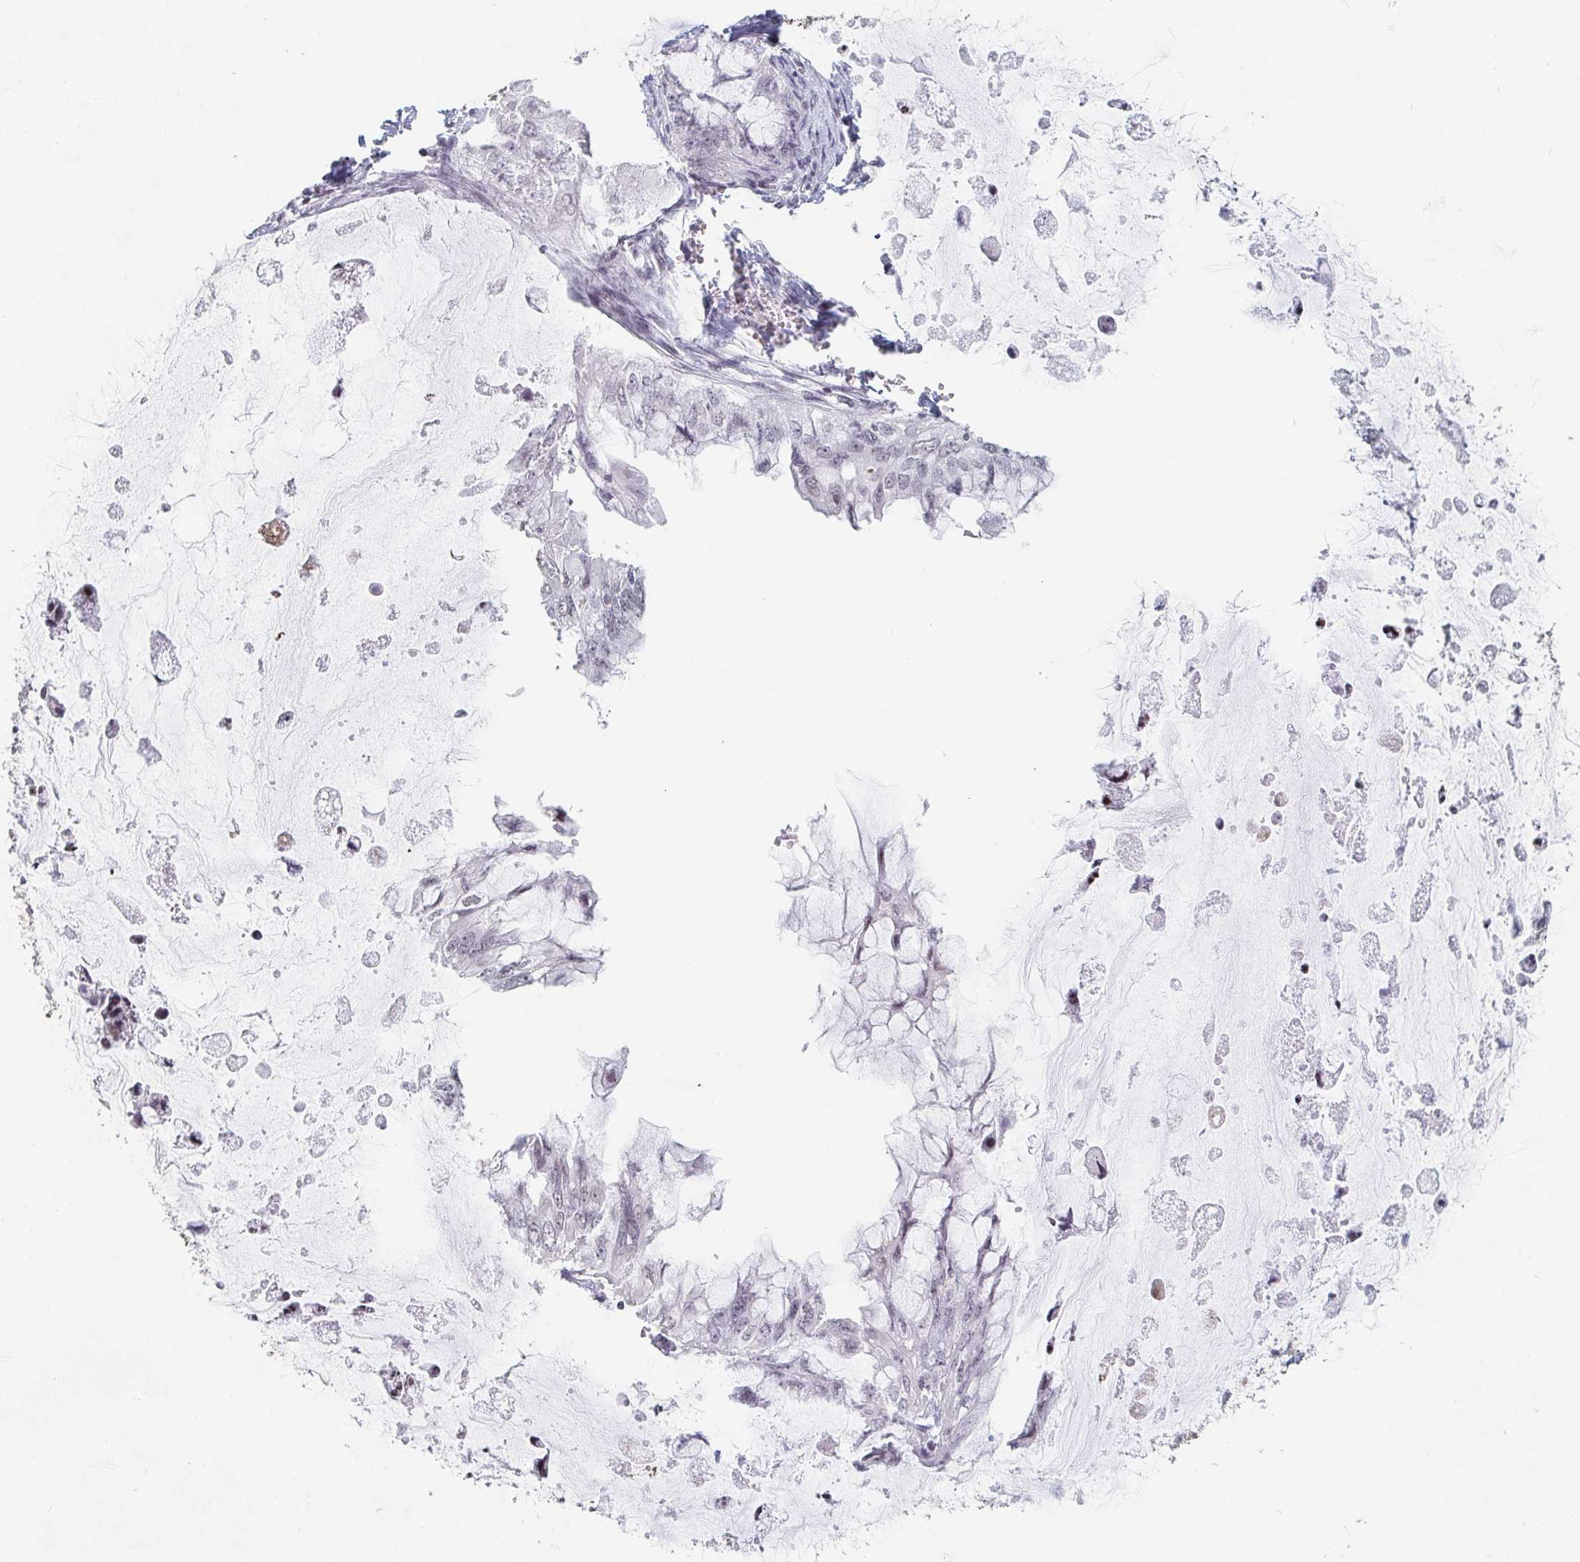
{"staining": {"intensity": "weak", "quantity": "<25%", "location": "nuclear"}, "tissue": "ovarian cancer", "cell_type": "Tumor cells", "image_type": "cancer", "snomed": [{"axis": "morphology", "description": "Cystadenocarcinoma, mucinous, NOS"}, {"axis": "topography", "description": "Ovary"}], "caption": "Tumor cells show no significant expression in ovarian cancer (mucinous cystadenocarcinoma).", "gene": "NME9", "patient": {"sex": "female", "age": 72}}